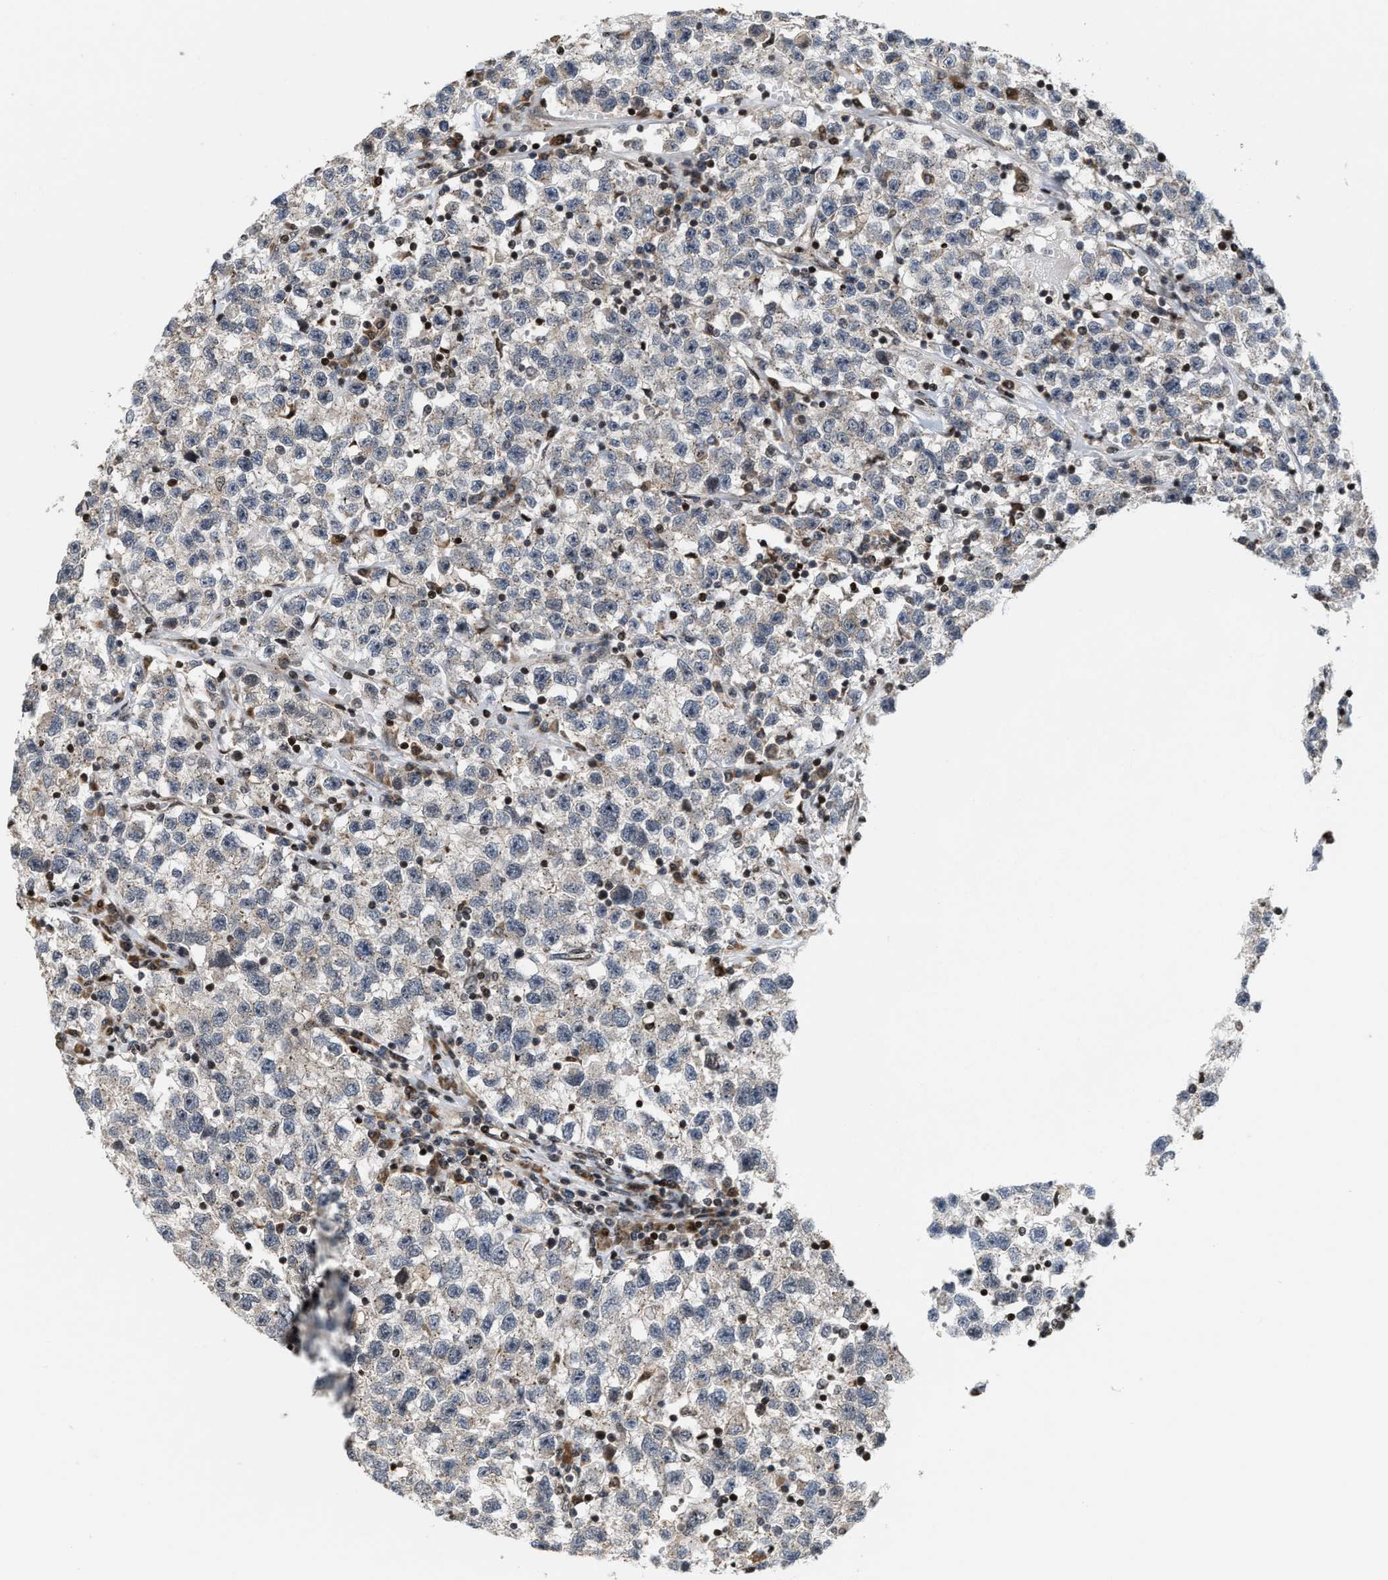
{"staining": {"intensity": "negative", "quantity": "none", "location": "none"}, "tissue": "testis cancer", "cell_type": "Tumor cells", "image_type": "cancer", "snomed": [{"axis": "morphology", "description": "Seminoma, NOS"}, {"axis": "topography", "description": "Testis"}], "caption": "Tumor cells show no significant expression in seminoma (testis). (Stains: DAB IHC with hematoxylin counter stain, Microscopy: brightfield microscopy at high magnification).", "gene": "PDZD2", "patient": {"sex": "male", "age": 22}}